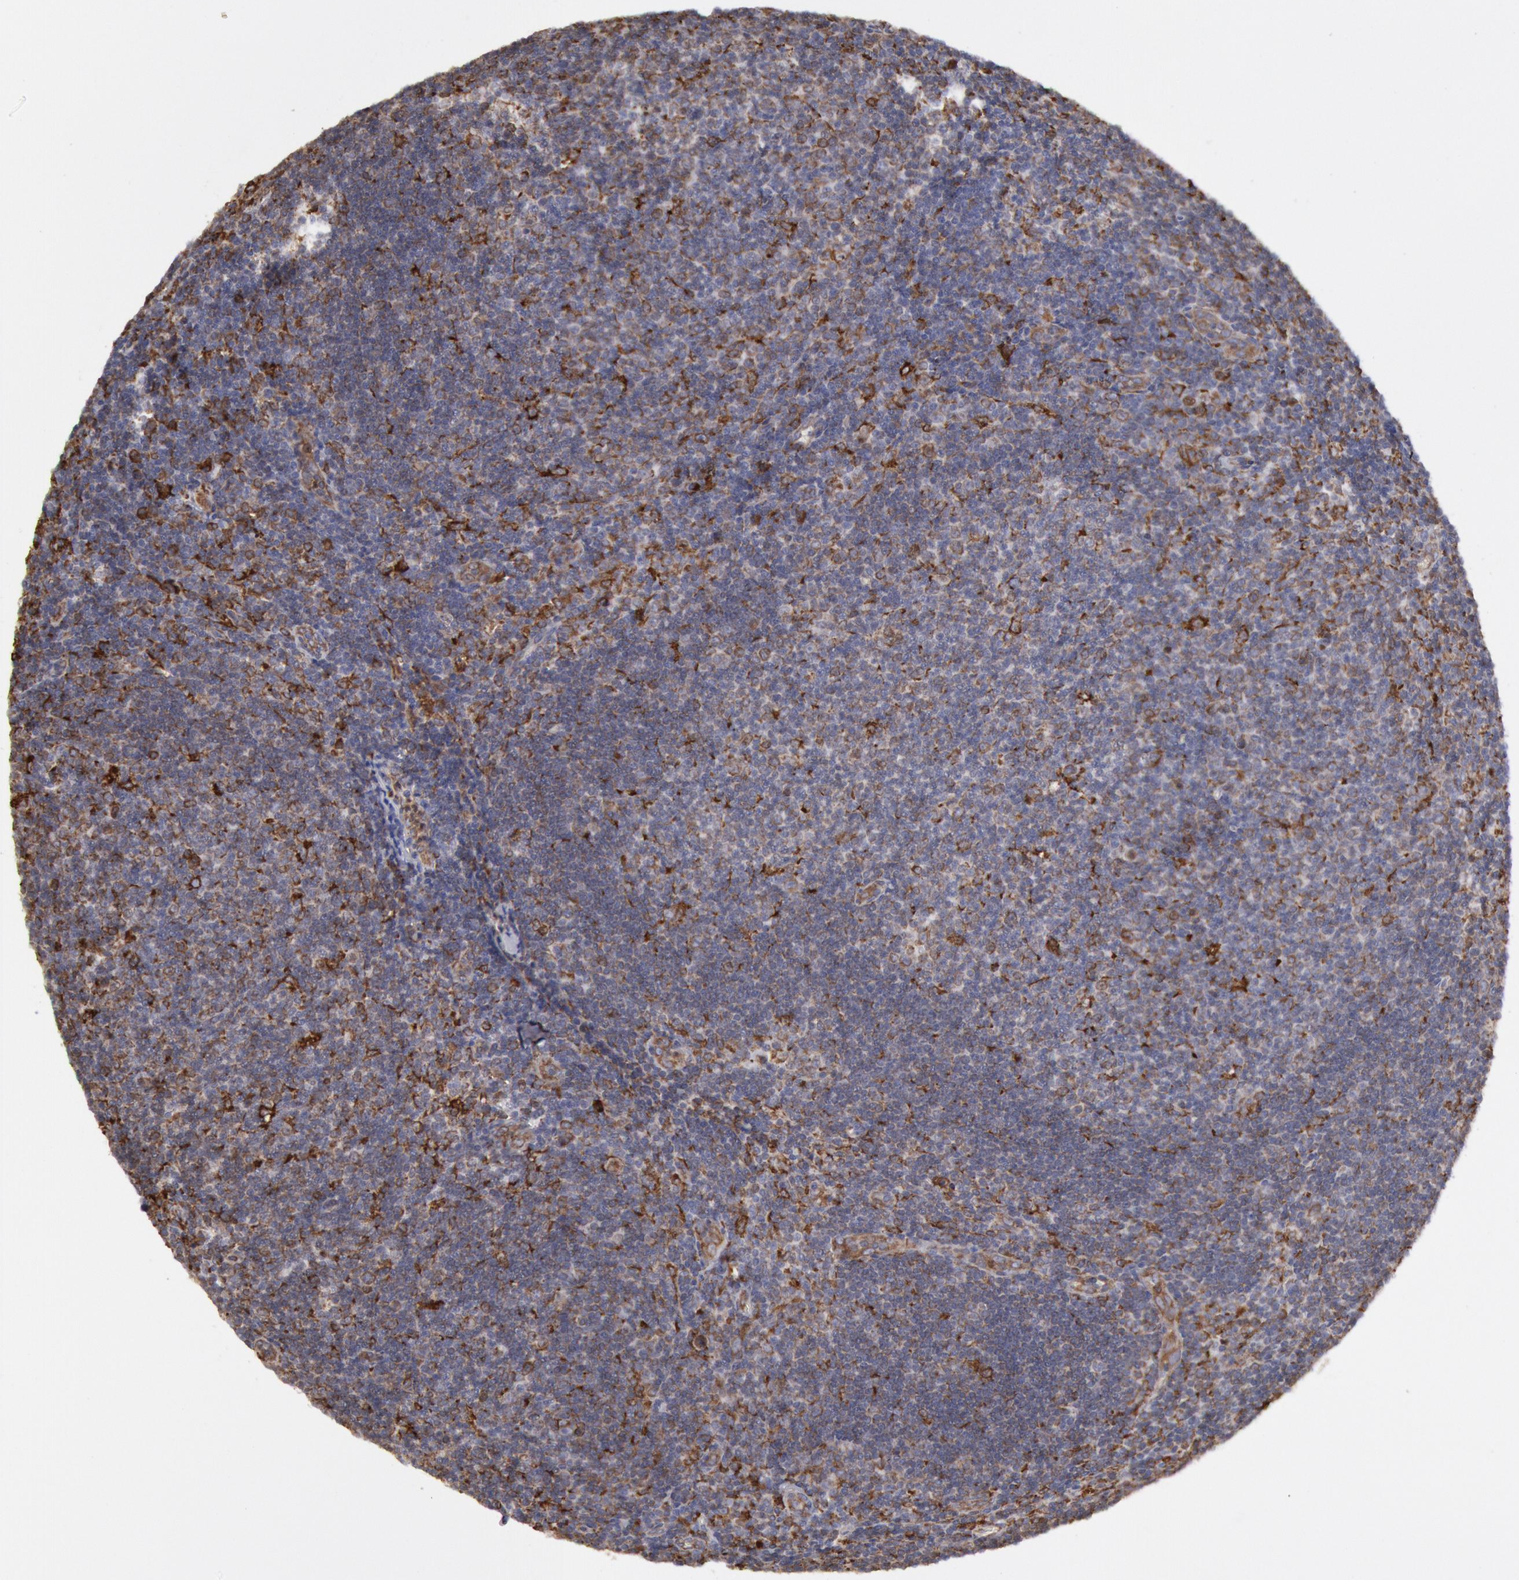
{"staining": {"intensity": "strong", "quantity": ">75%", "location": "cytoplasmic/membranous"}, "tissue": "lymphoma", "cell_type": "Tumor cells", "image_type": "cancer", "snomed": [{"axis": "morphology", "description": "Malignant lymphoma, non-Hodgkin's type, Low grade"}, {"axis": "topography", "description": "Lymph node"}], "caption": "Lymphoma was stained to show a protein in brown. There is high levels of strong cytoplasmic/membranous staining in about >75% of tumor cells.", "gene": "ERP44", "patient": {"sex": "male", "age": 49}}